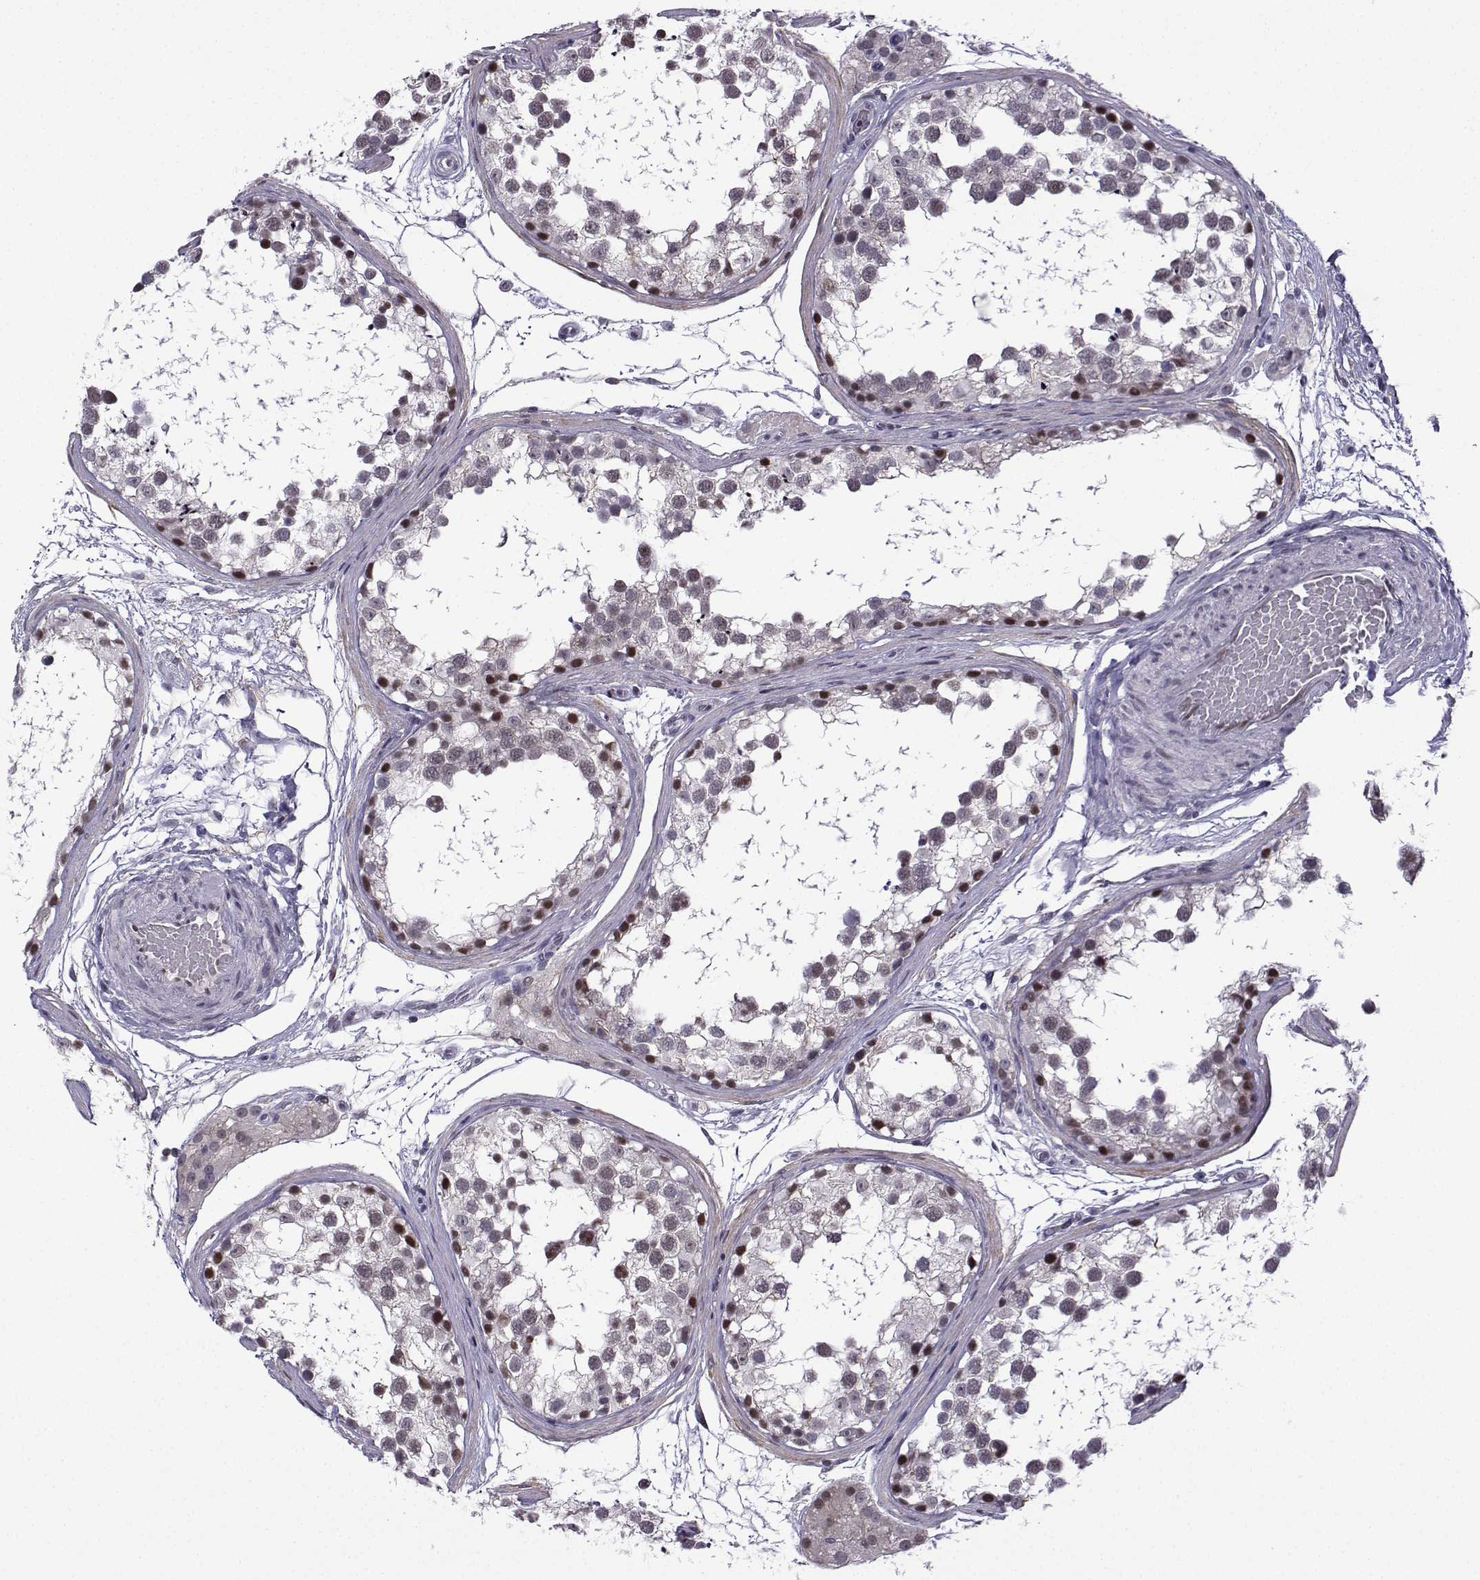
{"staining": {"intensity": "moderate", "quantity": "<25%", "location": "nuclear"}, "tissue": "testis", "cell_type": "Cells in seminiferous ducts", "image_type": "normal", "snomed": [{"axis": "morphology", "description": "Normal tissue, NOS"}, {"axis": "morphology", "description": "Seminoma, NOS"}, {"axis": "topography", "description": "Testis"}], "caption": "Cells in seminiferous ducts reveal low levels of moderate nuclear expression in approximately <25% of cells in unremarkable human testis.", "gene": "FGF3", "patient": {"sex": "male", "age": 65}}